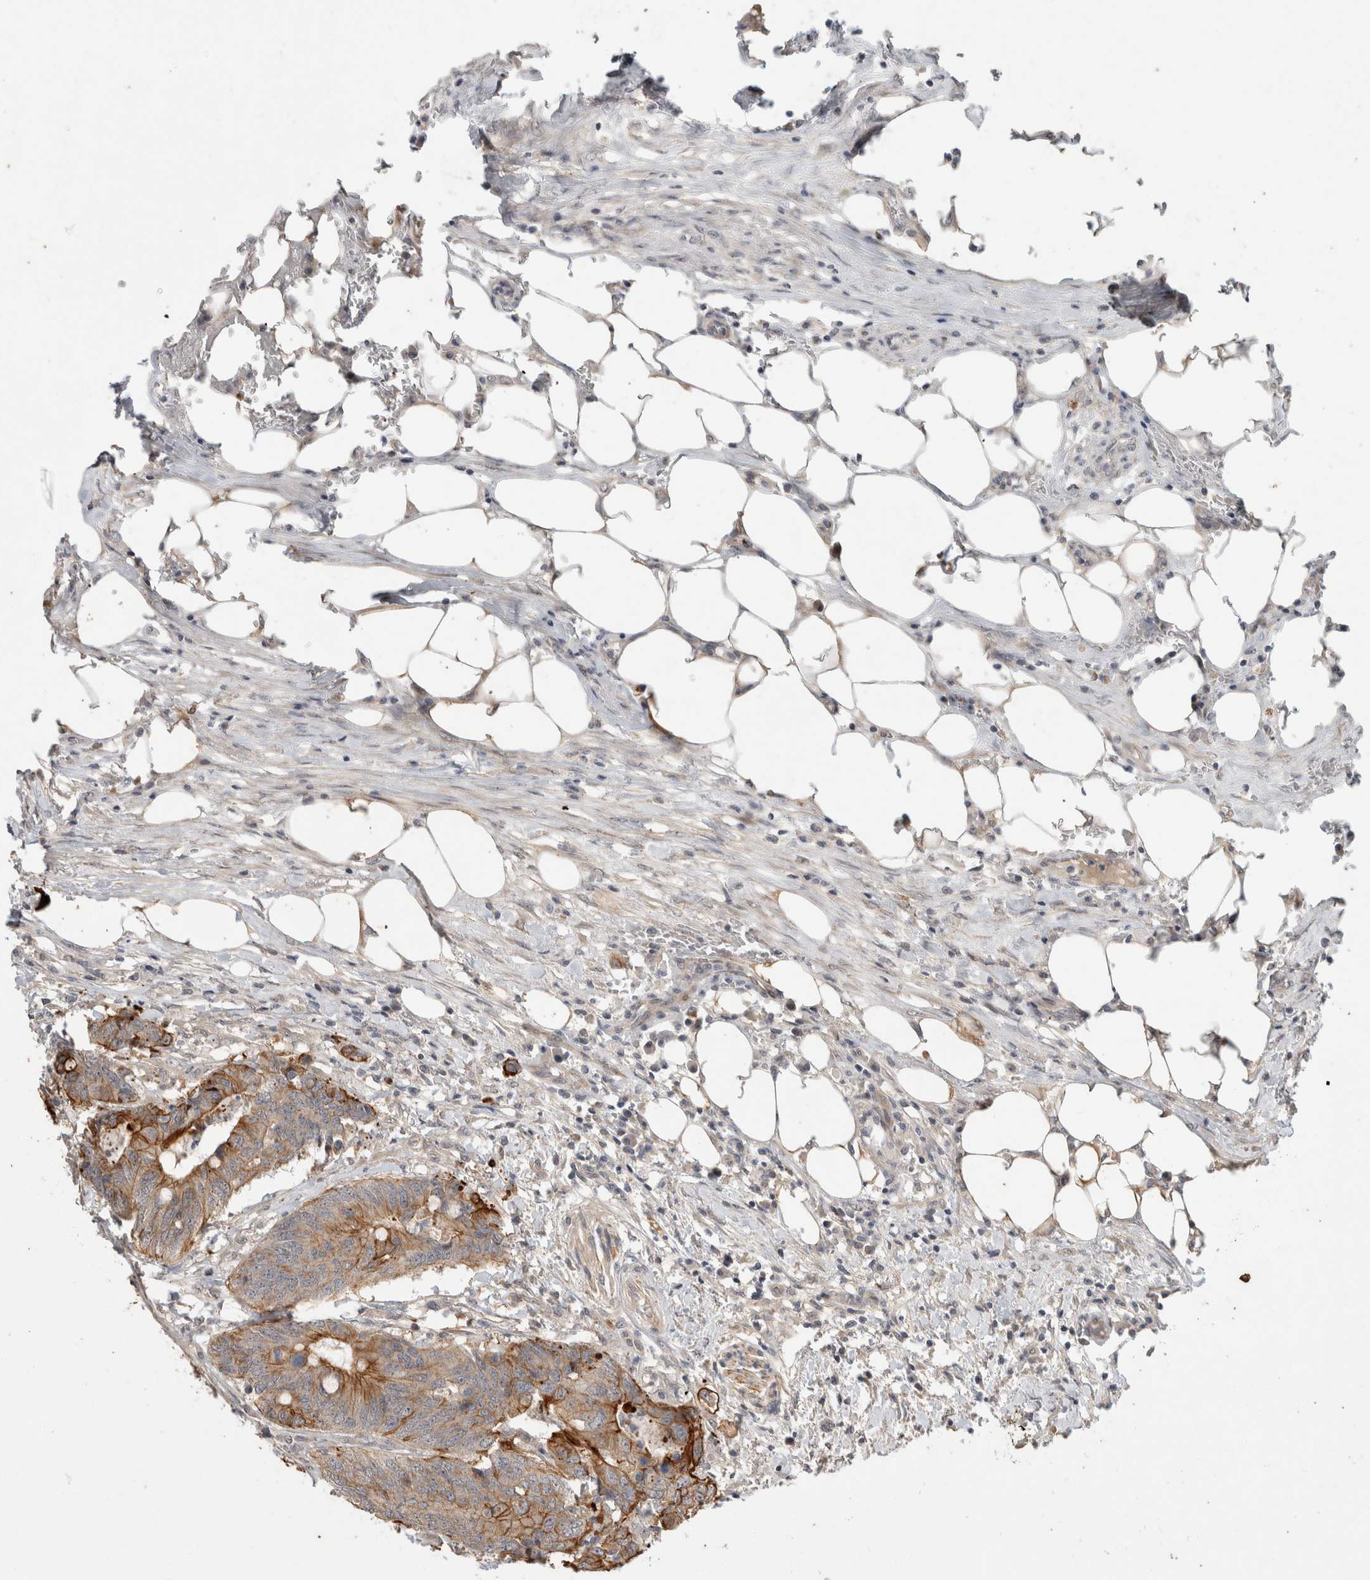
{"staining": {"intensity": "moderate", "quantity": ">75%", "location": "cytoplasmic/membranous"}, "tissue": "colorectal cancer", "cell_type": "Tumor cells", "image_type": "cancer", "snomed": [{"axis": "morphology", "description": "Adenocarcinoma, NOS"}, {"axis": "topography", "description": "Colon"}], "caption": "Protein expression analysis of adenocarcinoma (colorectal) displays moderate cytoplasmic/membranous positivity in about >75% of tumor cells.", "gene": "CRISPLD1", "patient": {"sex": "male", "age": 56}}